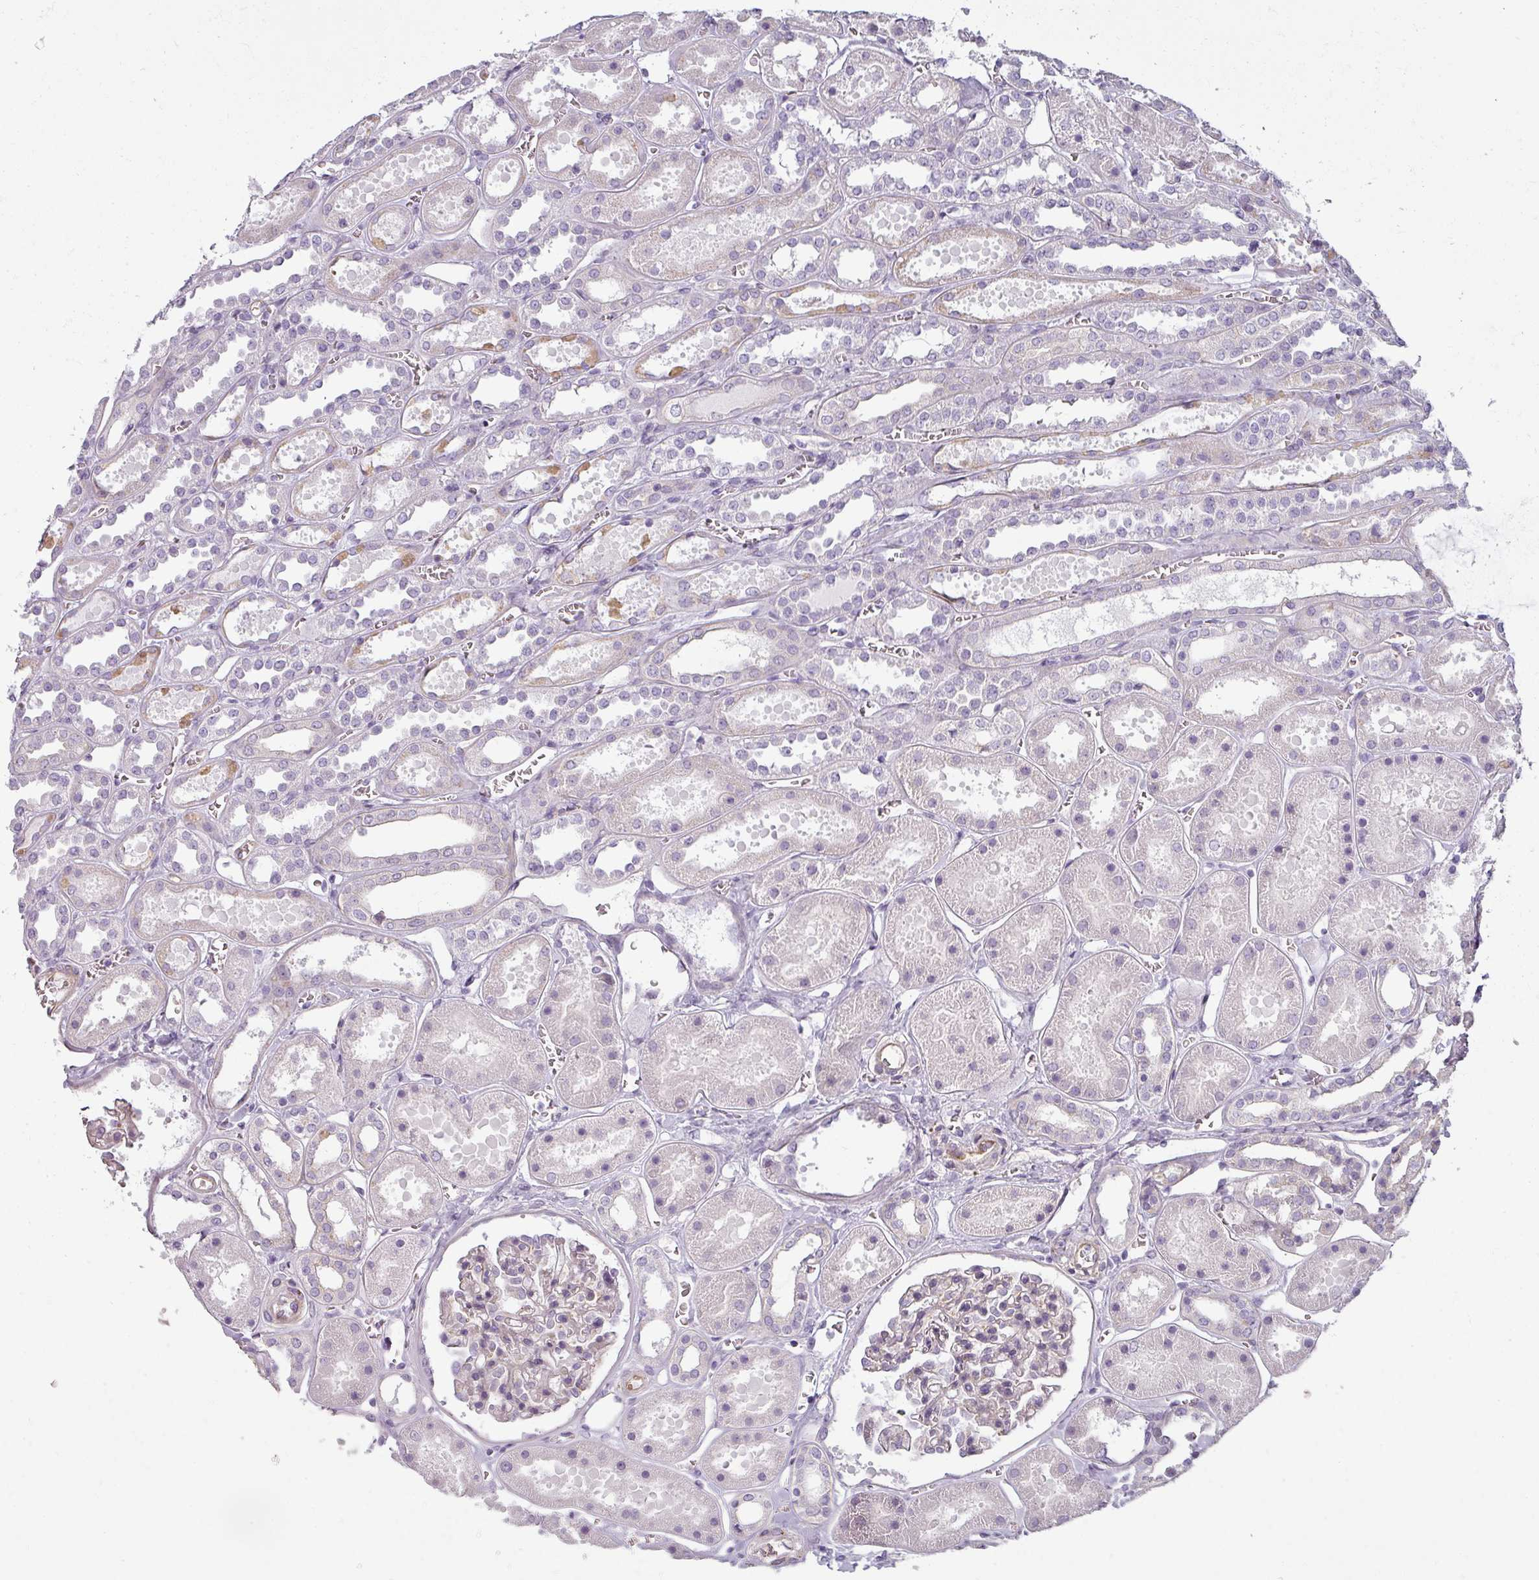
{"staining": {"intensity": "negative", "quantity": "none", "location": "none"}, "tissue": "kidney", "cell_type": "Cells in glomeruli", "image_type": "normal", "snomed": [{"axis": "morphology", "description": "Normal tissue, NOS"}, {"axis": "topography", "description": "Kidney"}], "caption": "A micrograph of kidney stained for a protein reveals no brown staining in cells in glomeruli. (Stains: DAB (3,3'-diaminobenzidine) immunohistochemistry (IHC) with hematoxylin counter stain, Microscopy: brightfield microscopy at high magnification).", "gene": "ASB1", "patient": {"sex": "female", "age": 41}}